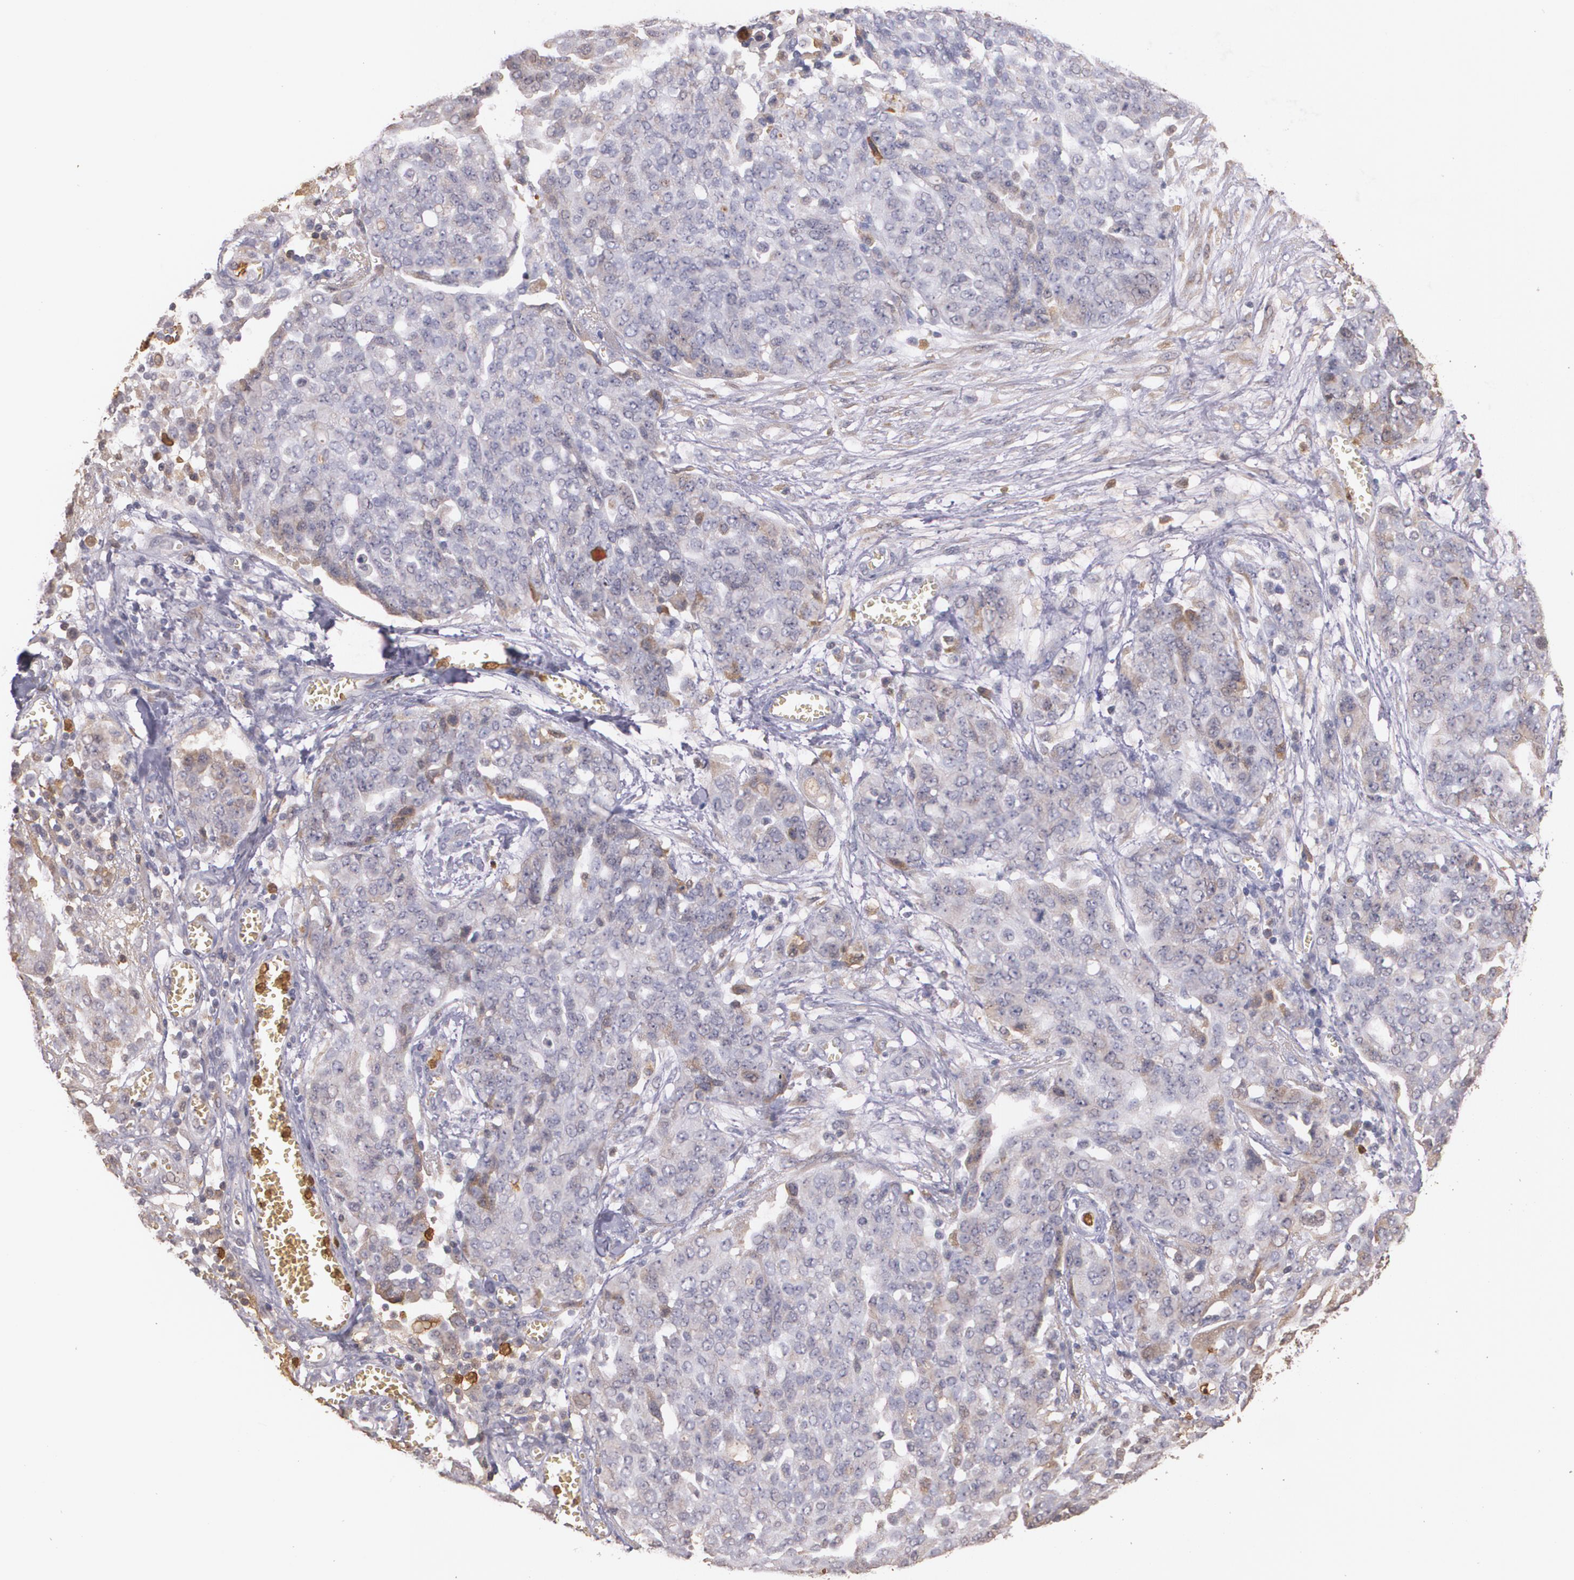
{"staining": {"intensity": "weak", "quantity": "<25%", "location": "cytoplasmic/membranous"}, "tissue": "ovarian cancer", "cell_type": "Tumor cells", "image_type": "cancer", "snomed": [{"axis": "morphology", "description": "Cystadenocarcinoma, serous, NOS"}, {"axis": "topography", "description": "Soft tissue"}, {"axis": "topography", "description": "Ovary"}], "caption": "Histopathology image shows no significant protein positivity in tumor cells of ovarian serous cystadenocarcinoma.", "gene": "PTS", "patient": {"sex": "female", "age": 57}}